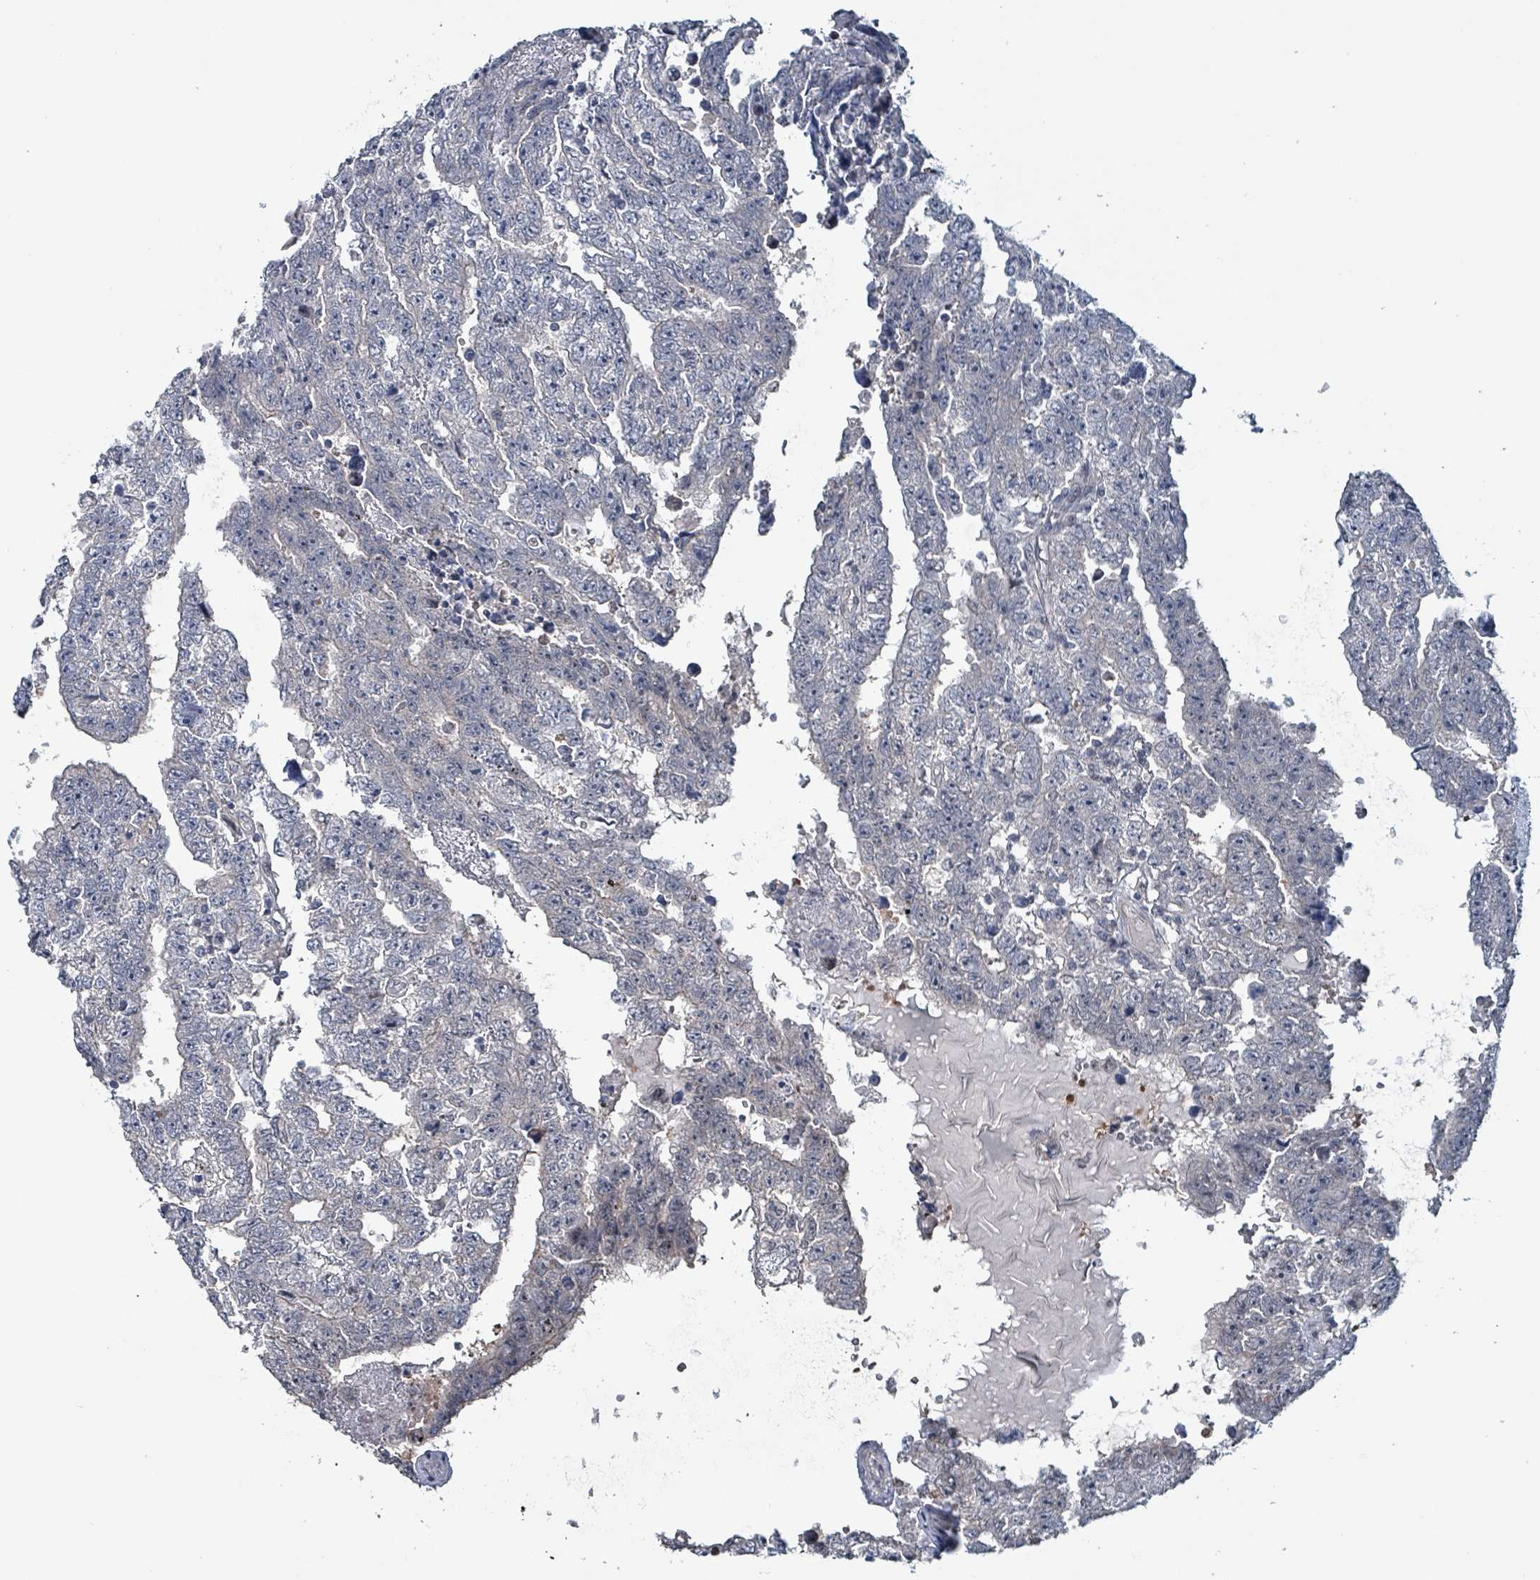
{"staining": {"intensity": "negative", "quantity": "none", "location": "none"}, "tissue": "testis cancer", "cell_type": "Tumor cells", "image_type": "cancer", "snomed": [{"axis": "morphology", "description": "Carcinoma, Embryonal, NOS"}, {"axis": "topography", "description": "Testis"}], "caption": "Immunohistochemical staining of human testis cancer (embryonal carcinoma) reveals no significant staining in tumor cells. (IHC, brightfield microscopy, high magnification).", "gene": "BIVM", "patient": {"sex": "male", "age": 25}}